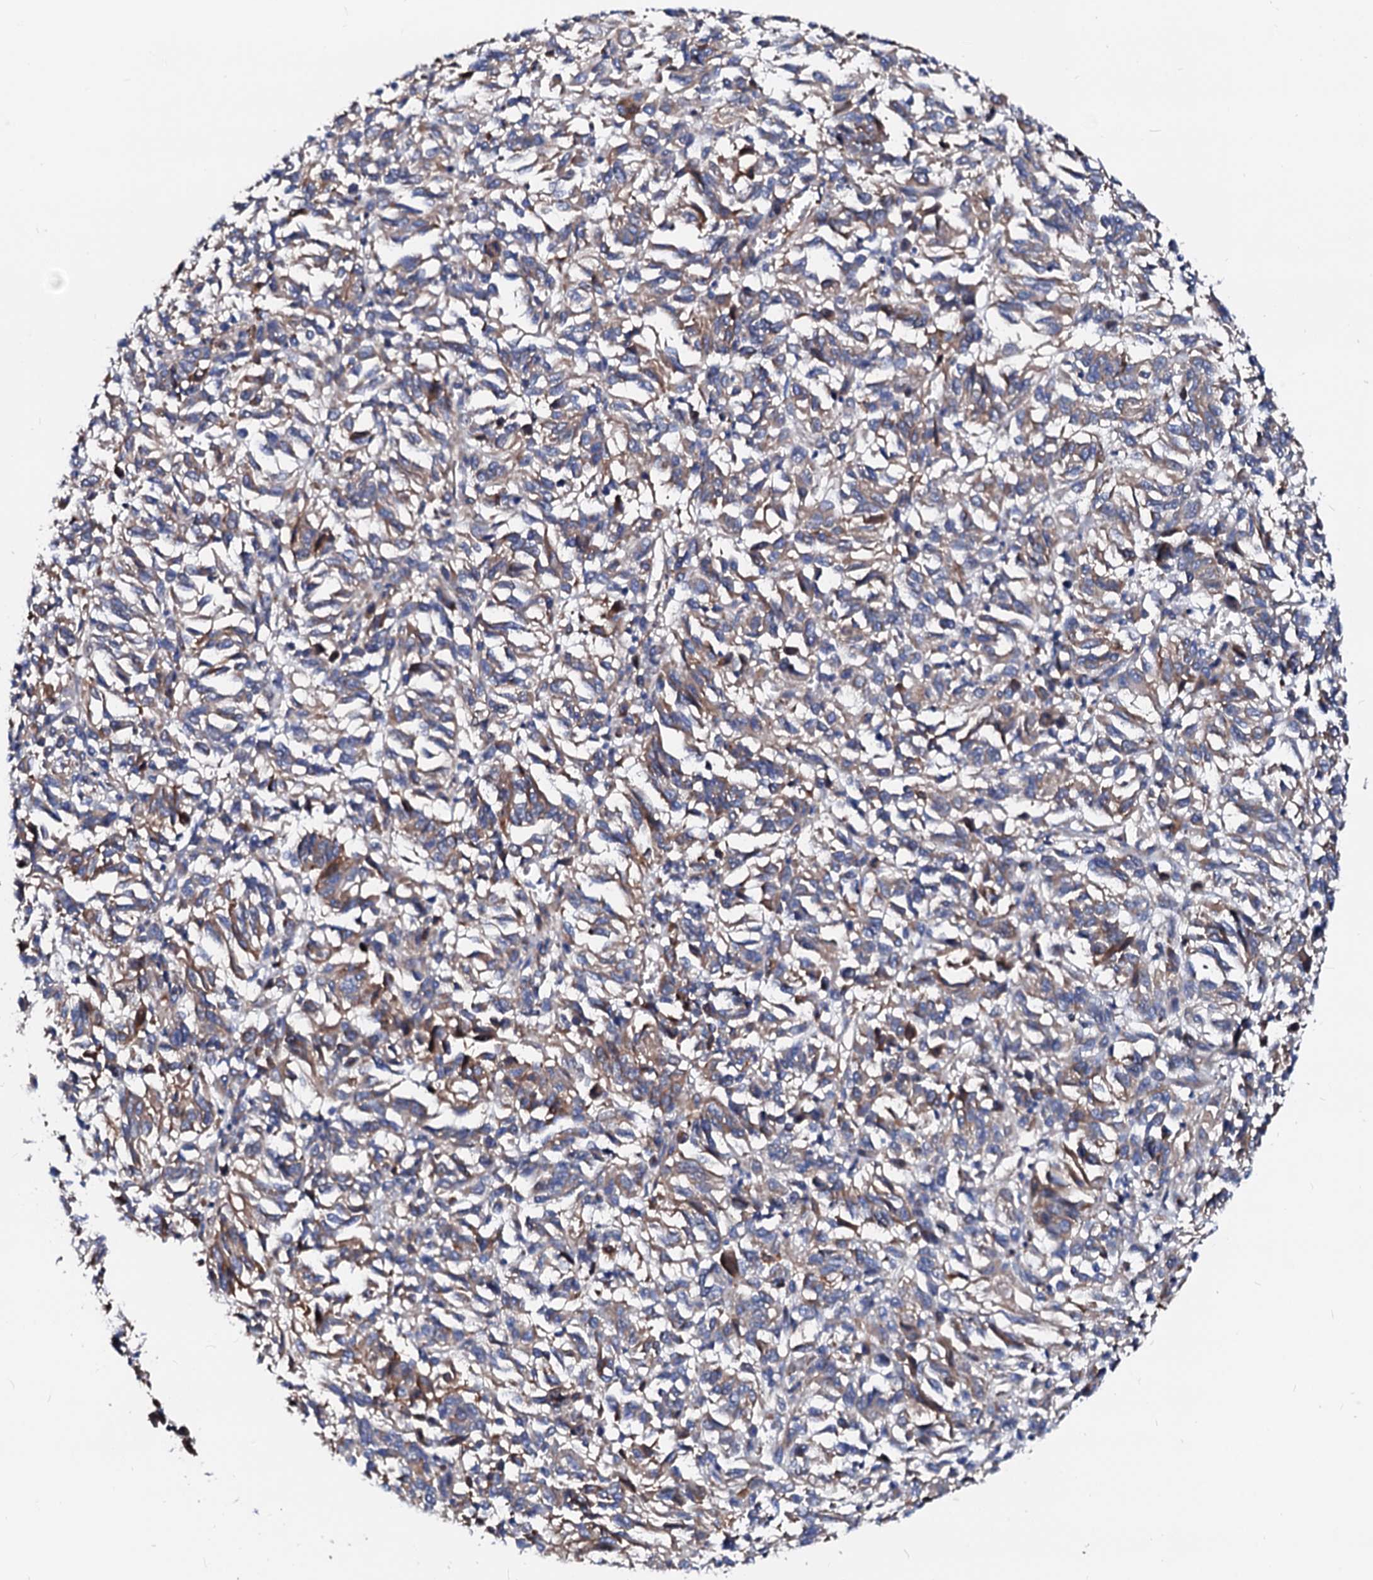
{"staining": {"intensity": "weak", "quantity": "25%-75%", "location": "cytoplasmic/membranous"}, "tissue": "melanoma", "cell_type": "Tumor cells", "image_type": "cancer", "snomed": [{"axis": "morphology", "description": "Malignant melanoma, Metastatic site"}, {"axis": "topography", "description": "Lung"}], "caption": "Human melanoma stained with a brown dye demonstrates weak cytoplasmic/membranous positive expression in about 25%-75% of tumor cells.", "gene": "CSKMT", "patient": {"sex": "male", "age": 64}}